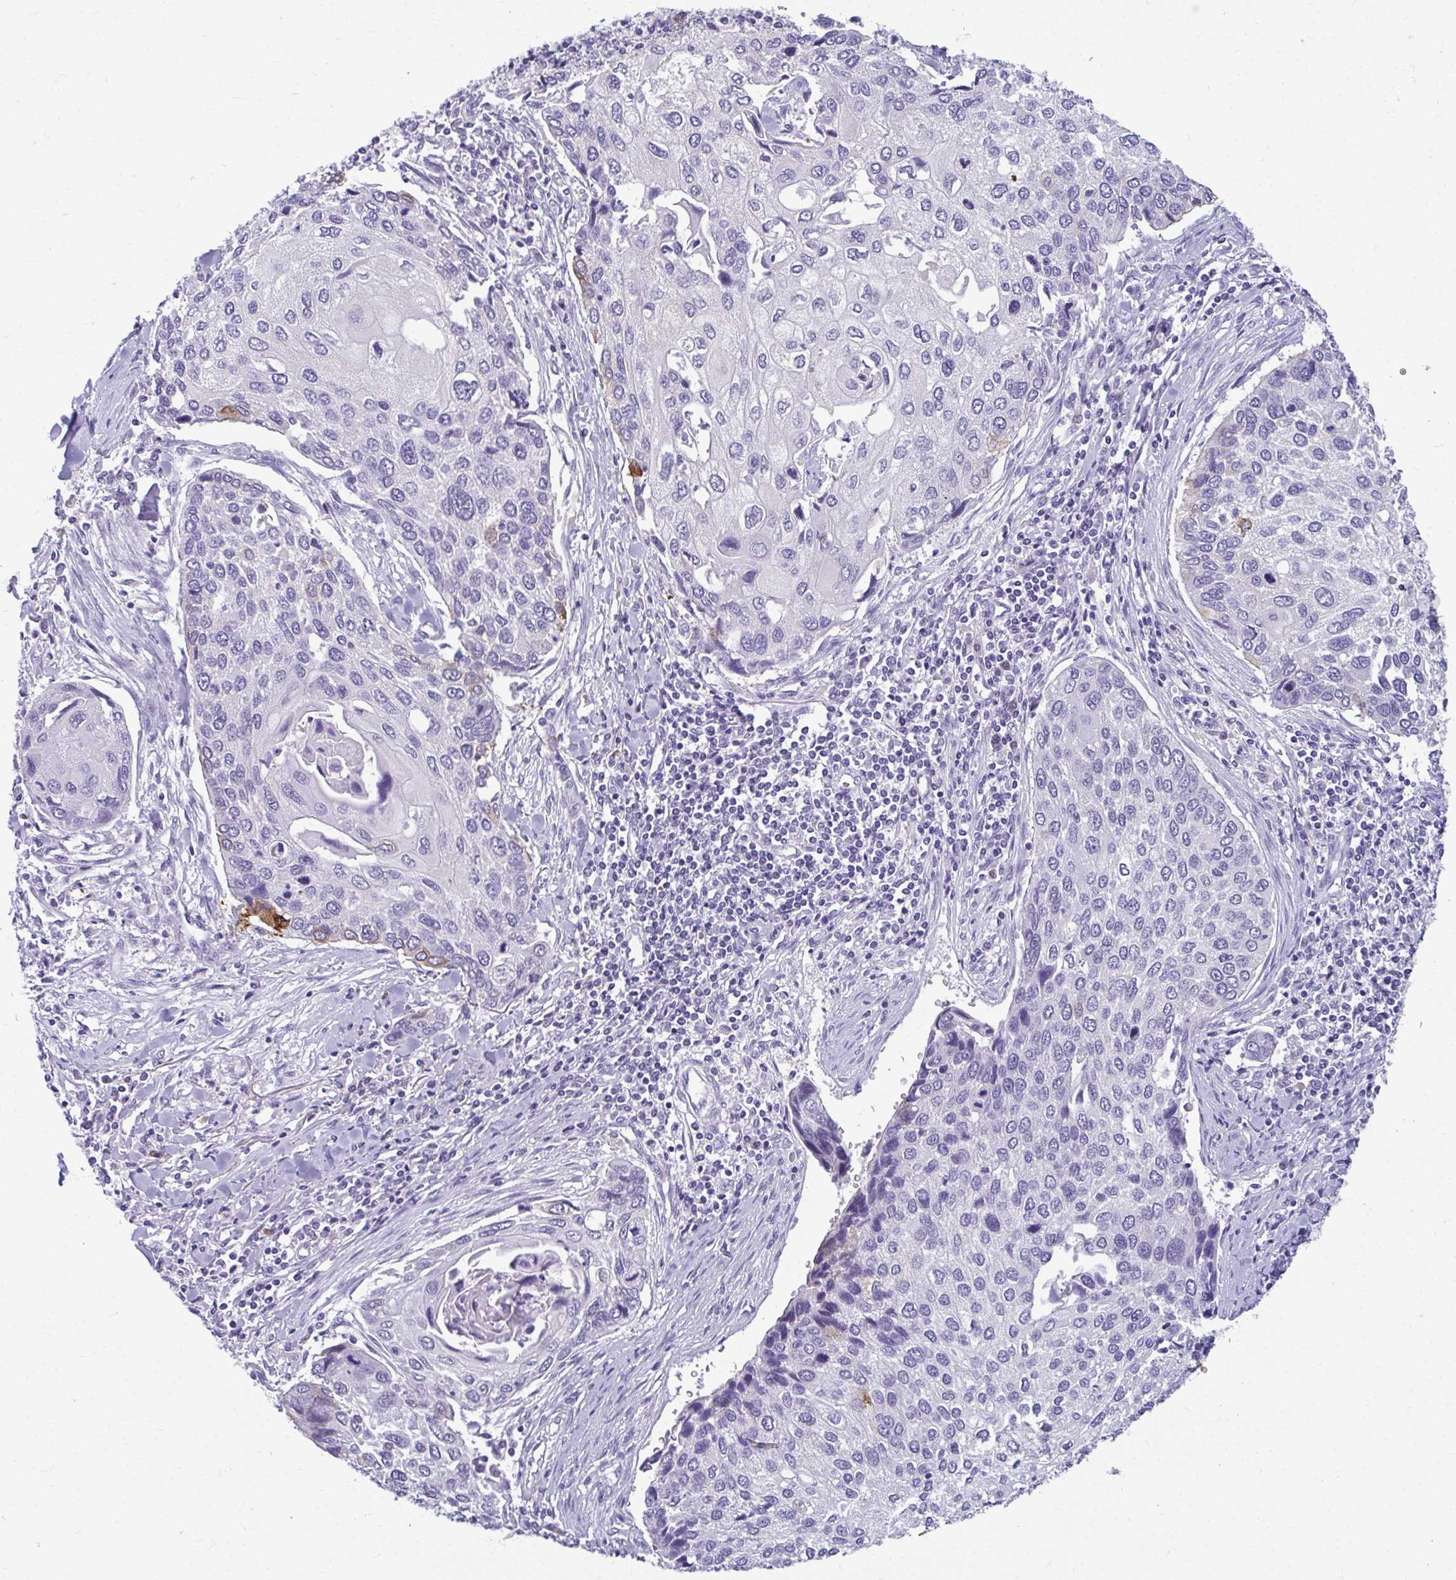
{"staining": {"intensity": "negative", "quantity": "none", "location": "none"}, "tissue": "lung cancer", "cell_type": "Tumor cells", "image_type": "cancer", "snomed": [{"axis": "morphology", "description": "Squamous cell carcinoma, NOS"}, {"axis": "morphology", "description": "Squamous cell carcinoma, metastatic, NOS"}, {"axis": "topography", "description": "Lung"}], "caption": "Immunohistochemistry image of neoplastic tissue: lung cancer (squamous cell carcinoma) stained with DAB displays no significant protein expression in tumor cells. (Stains: DAB (3,3'-diaminobenzidine) immunohistochemistry with hematoxylin counter stain, Microscopy: brightfield microscopy at high magnification).", "gene": "SERPINI1", "patient": {"sex": "male", "age": 63}}